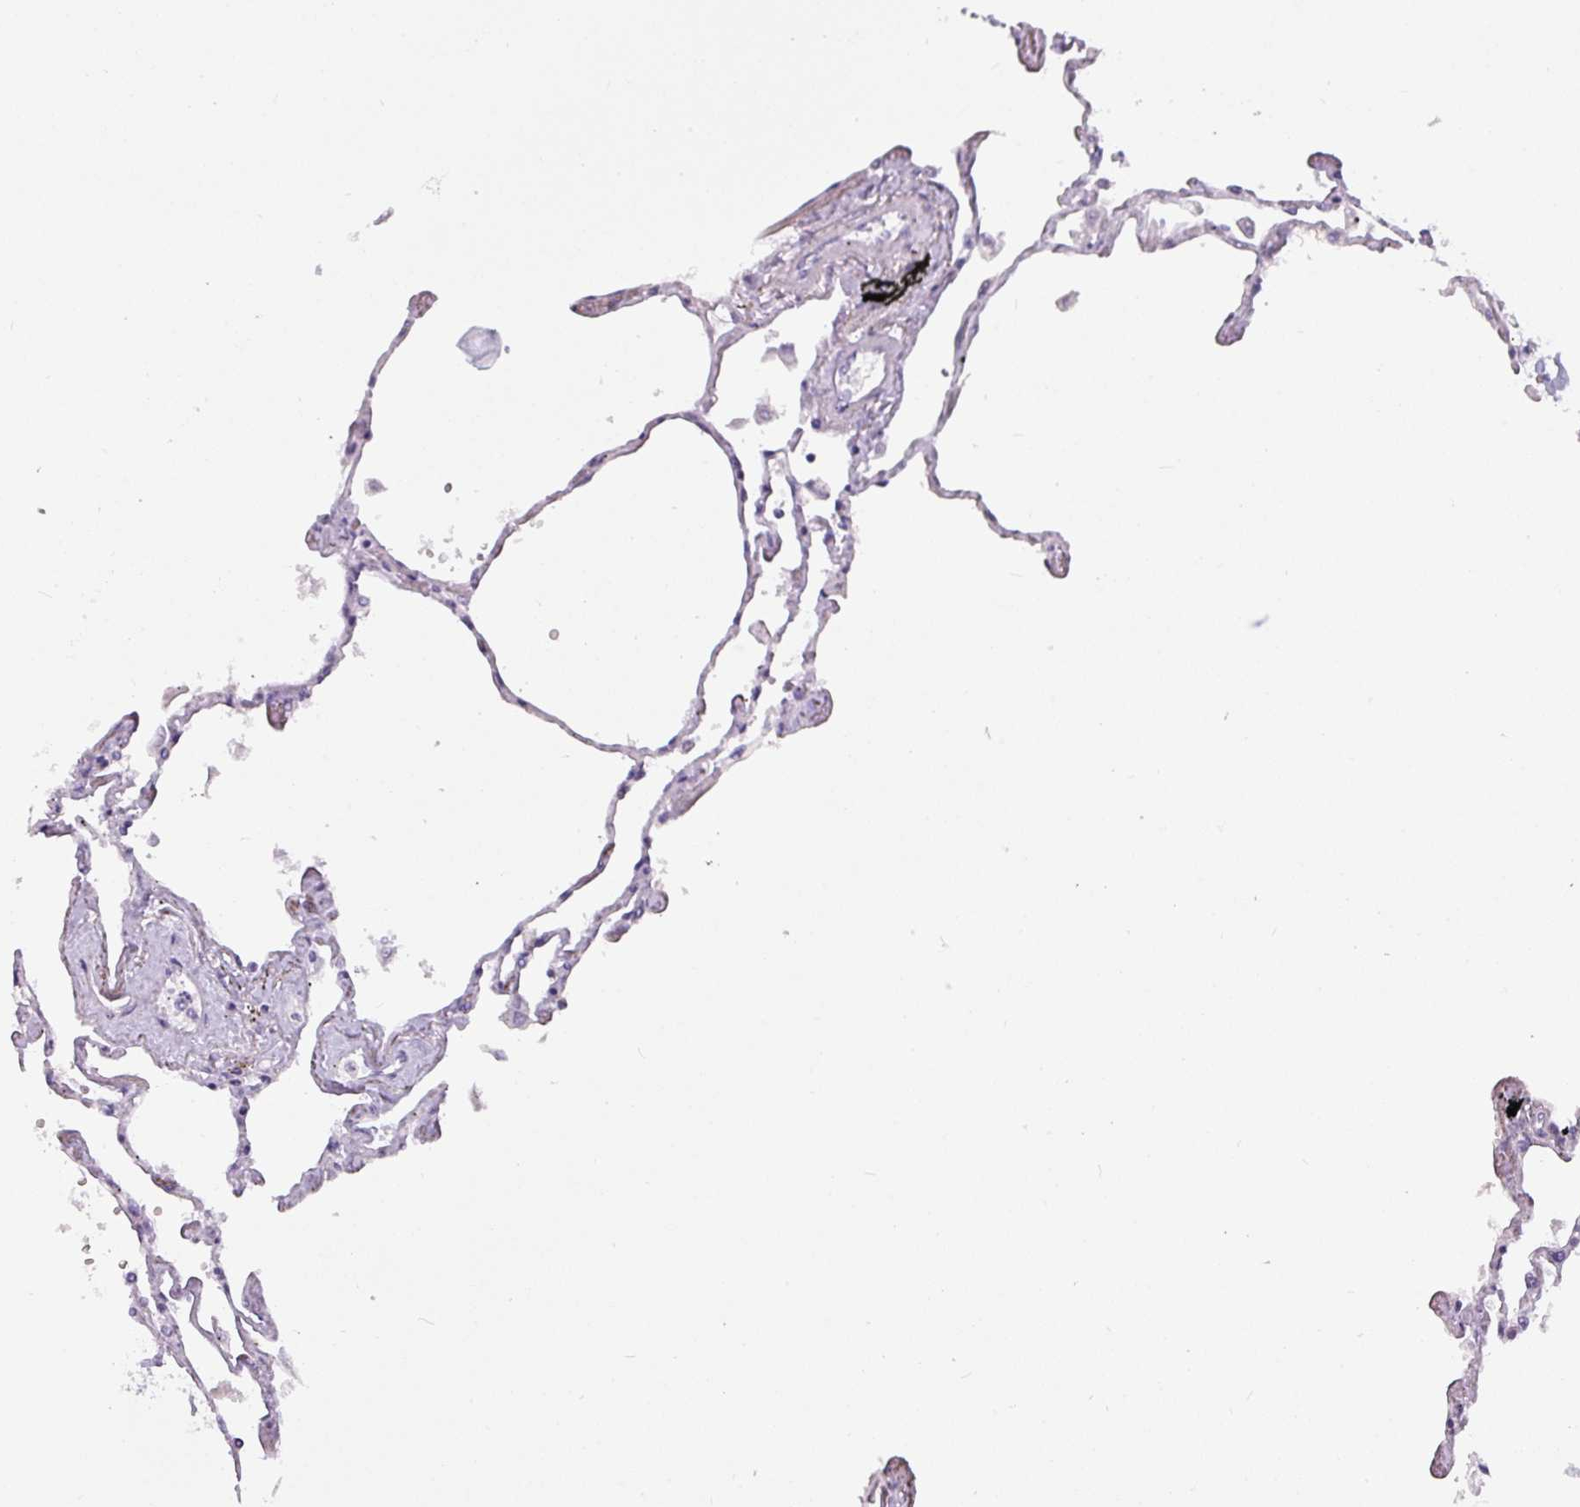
{"staining": {"intensity": "negative", "quantity": "none", "location": "none"}, "tissue": "lung", "cell_type": "Alveolar cells", "image_type": "normal", "snomed": [{"axis": "morphology", "description": "Normal tissue, NOS"}, {"axis": "topography", "description": "Lung"}], "caption": "Immunohistochemistry histopathology image of unremarkable lung: human lung stained with DAB reveals no significant protein expression in alveolar cells. (DAB IHC with hematoxylin counter stain).", "gene": "SLC26A9", "patient": {"sex": "female", "age": 67}}